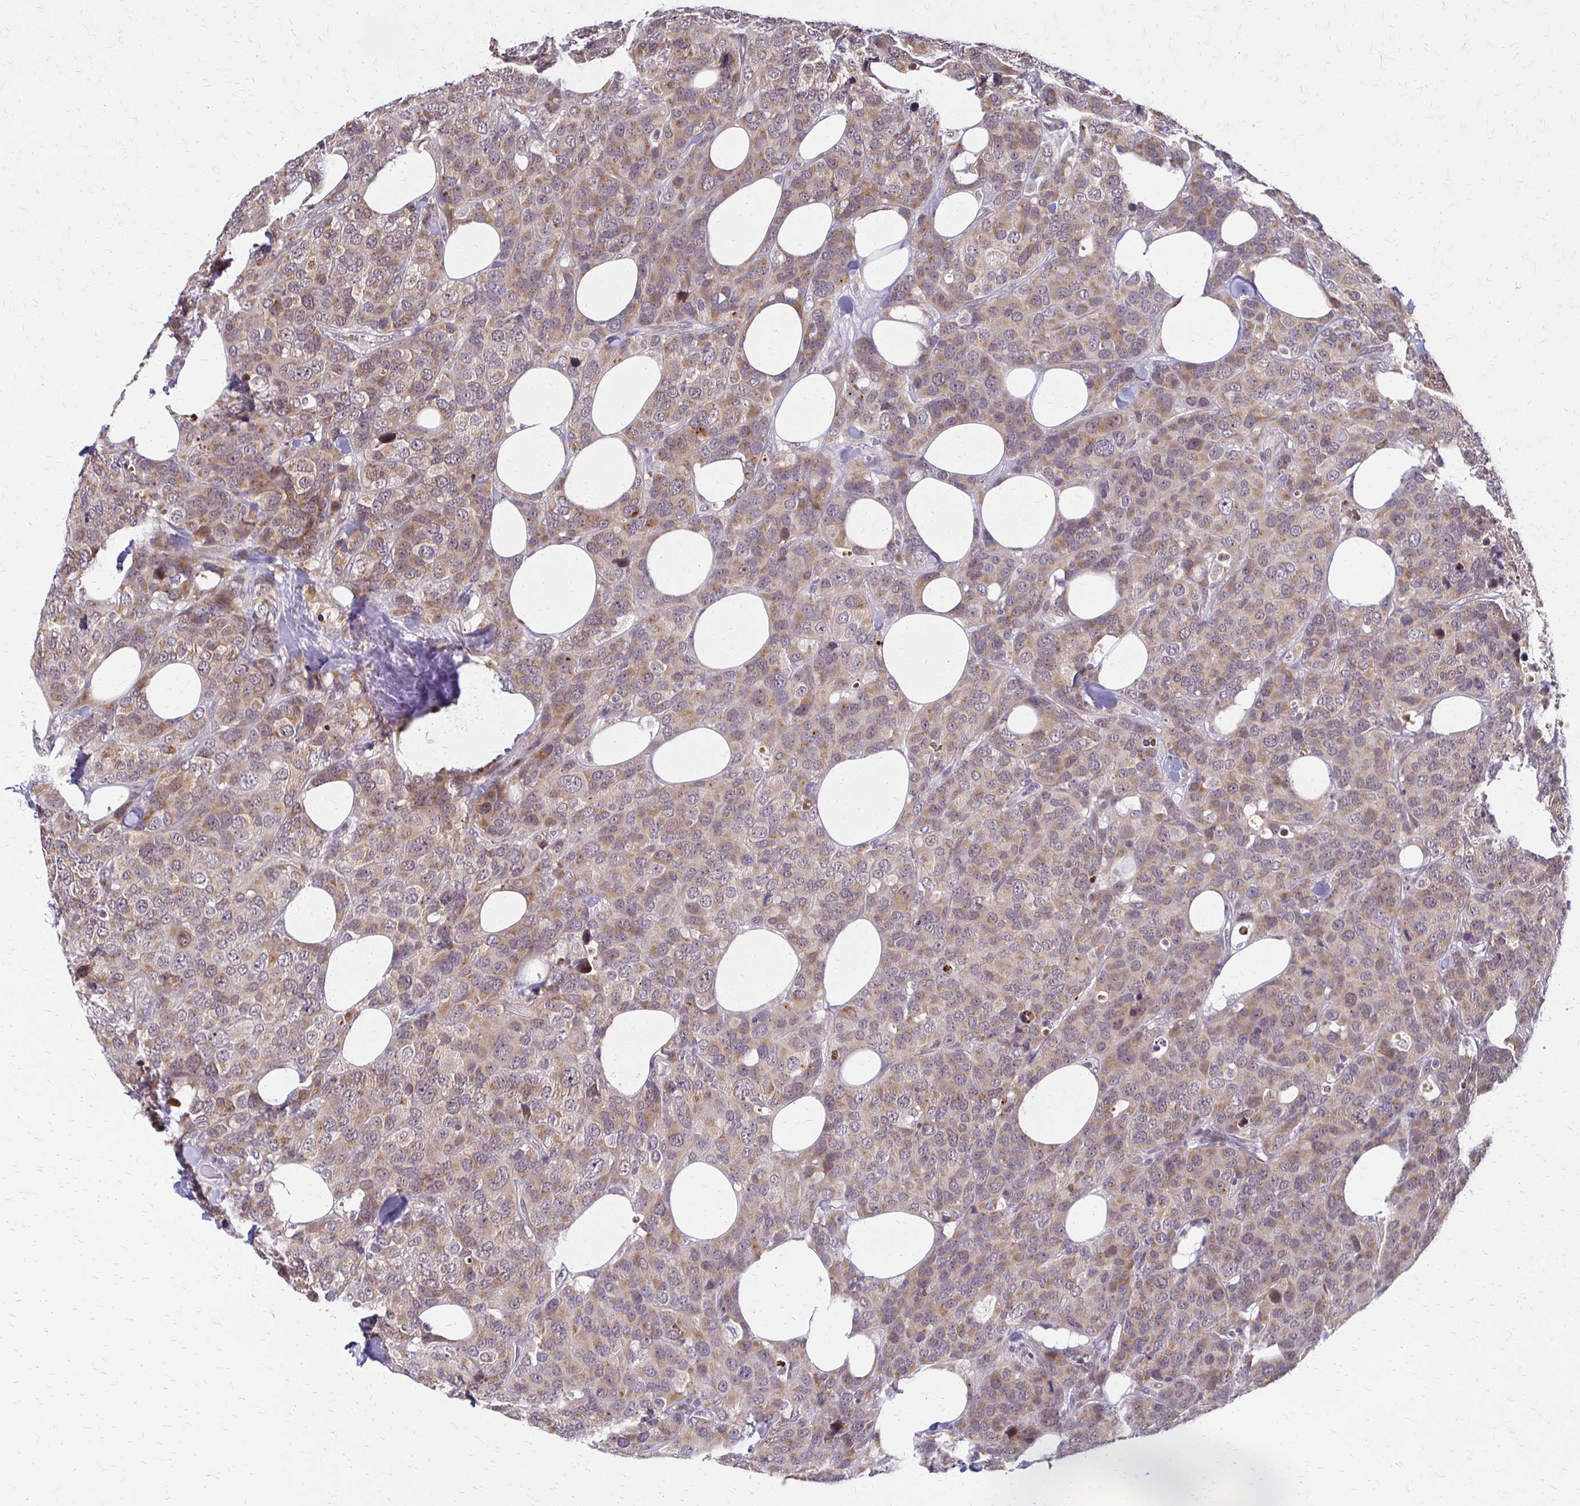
{"staining": {"intensity": "moderate", "quantity": ">75%", "location": "cytoplasmic/membranous,nuclear"}, "tissue": "breast cancer", "cell_type": "Tumor cells", "image_type": "cancer", "snomed": [{"axis": "morphology", "description": "Lobular carcinoma"}, {"axis": "topography", "description": "Breast"}], "caption": "A micrograph of human lobular carcinoma (breast) stained for a protein exhibits moderate cytoplasmic/membranous and nuclear brown staining in tumor cells.", "gene": "TRIR", "patient": {"sex": "female", "age": 59}}